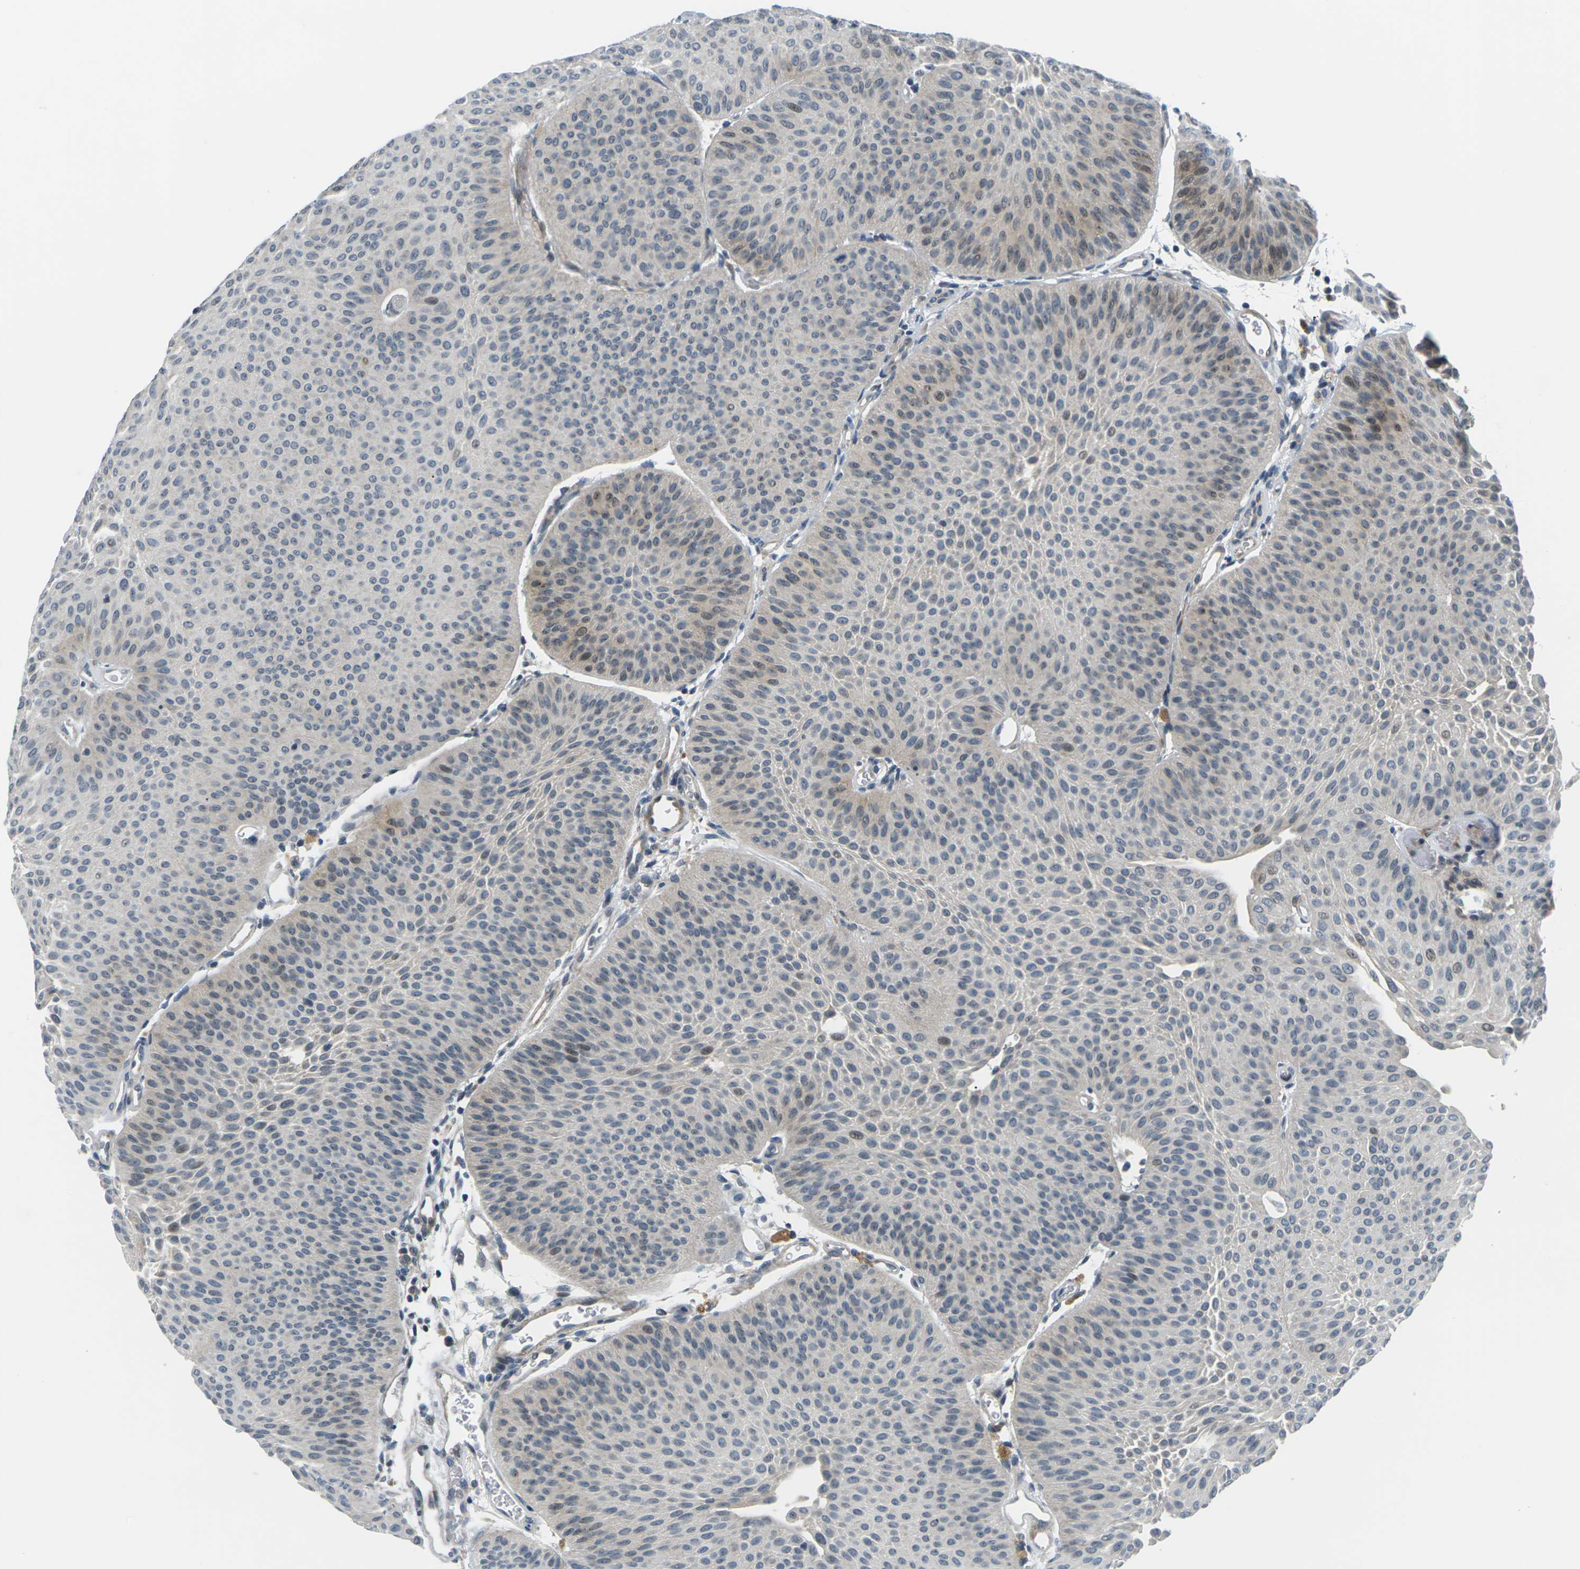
{"staining": {"intensity": "negative", "quantity": "none", "location": "none"}, "tissue": "urothelial cancer", "cell_type": "Tumor cells", "image_type": "cancer", "snomed": [{"axis": "morphology", "description": "Urothelial carcinoma, Low grade"}, {"axis": "topography", "description": "Urinary bladder"}], "caption": "IHC photomicrograph of urothelial cancer stained for a protein (brown), which reveals no positivity in tumor cells. (Brightfield microscopy of DAB (3,3'-diaminobenzidine) IHC at high magnification).", "gene": "SLC13A3", "patient": {"sex": "female", "age": 60}}